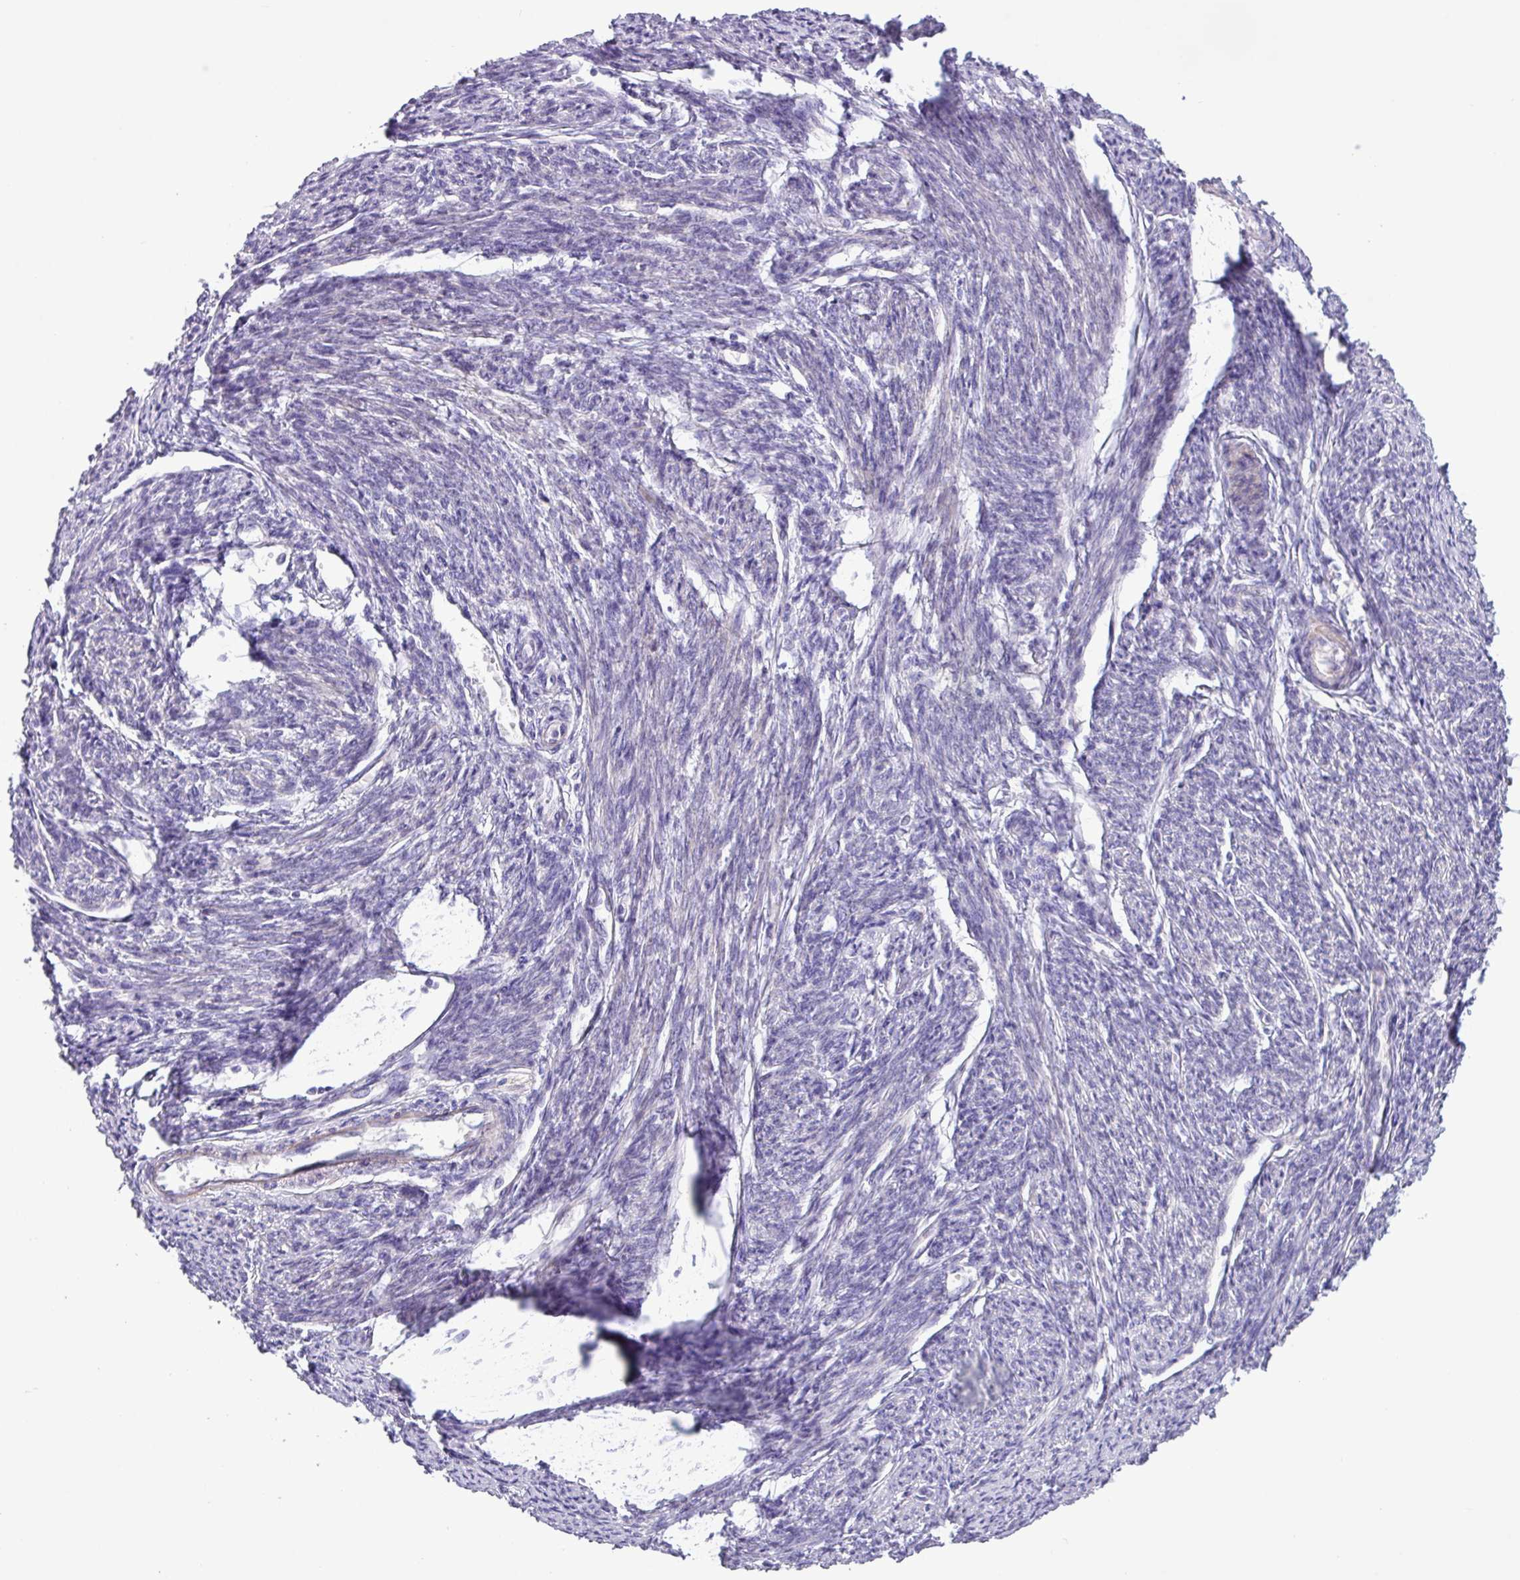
{"staining": {"intensity": "moderate", "quantity": "25%-75%", "location": "cytoplasmic/membranous"}, "tissue": "smooth muscle", "cell_type": "Smooth muscle cells", "image_type": "normal", "snomed": [{"axis": "morphology", "description": "Normal tissue, NOS"}, {"axis": "topography", "description": "Smooth muscle"}, {"axis": "topography", "description": "Fallopian tube"}], "caption": "DAB (3,3'-diaminobenzidine) immunohistochemical staining of unremarkable human smooth muscle exhibits moderate cytoplasmic/membranous protein positivity in approximately 25%-75% of smooth muscle cells. (Stains: DAB (3,3'-diaminobenzidine) in brown, nuclei in blue, Microscopy: brightfield microscopy at high magnification).", "gene": "SPINK8", "patient": {"sex": "female", "age": 59}}